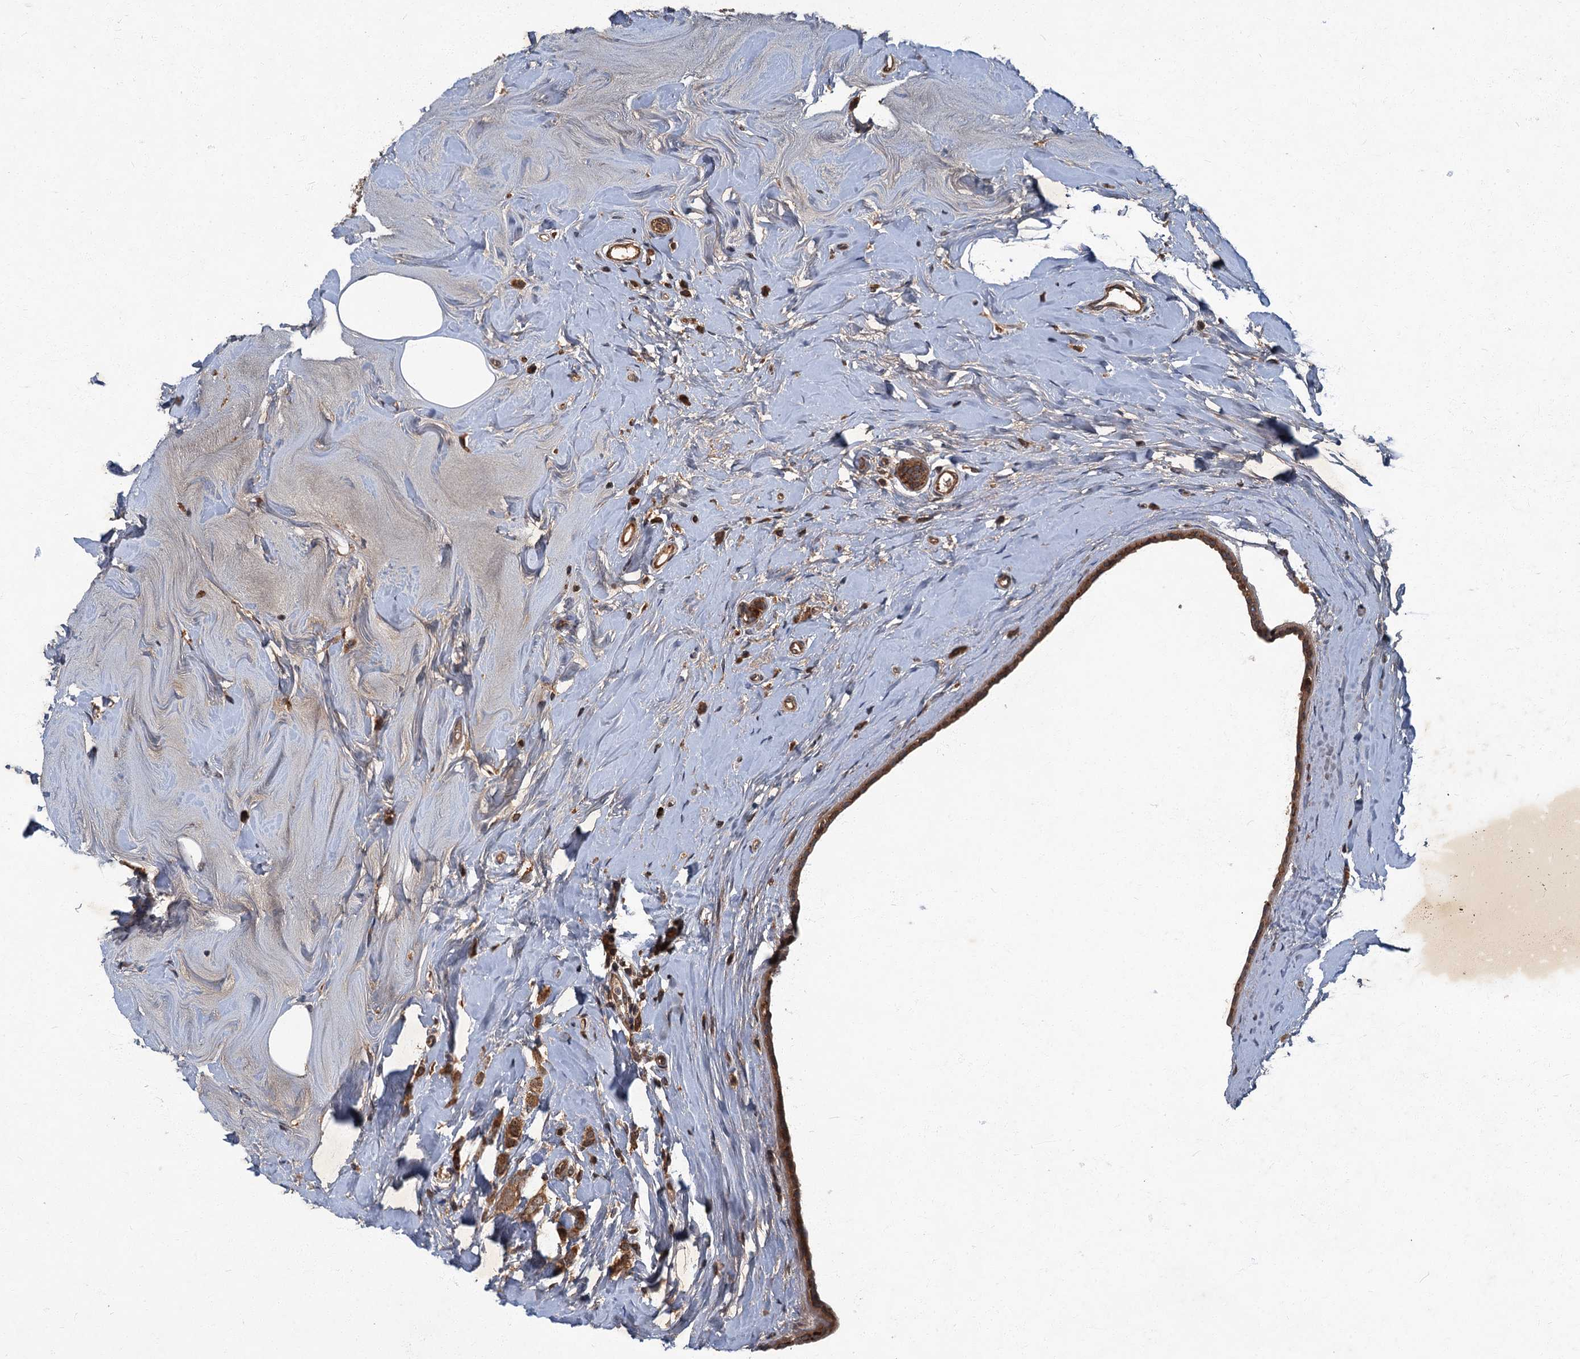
{"staining": {"intensity": "strong", "quantity": ">75%", "location": "cytoplasmic/membranous"}, "tissue": "breast cancer", "cell_type": "Tumor cells", "image_type": "cancer", "snomed": [{"axis": "morphology", "description": "Lobular carcinoma"}, {"axis": "topography", "description": "Breast"}], "caption": "A micrograph showing strong cytoplasmic/membranous expression in approximately >75% of tumor cells in breast lobular carcinoma, as visualized by brown immunohistochemical staining.", "gene": "SLC11A2", "patient": {"sex": "female", "age": 47}}